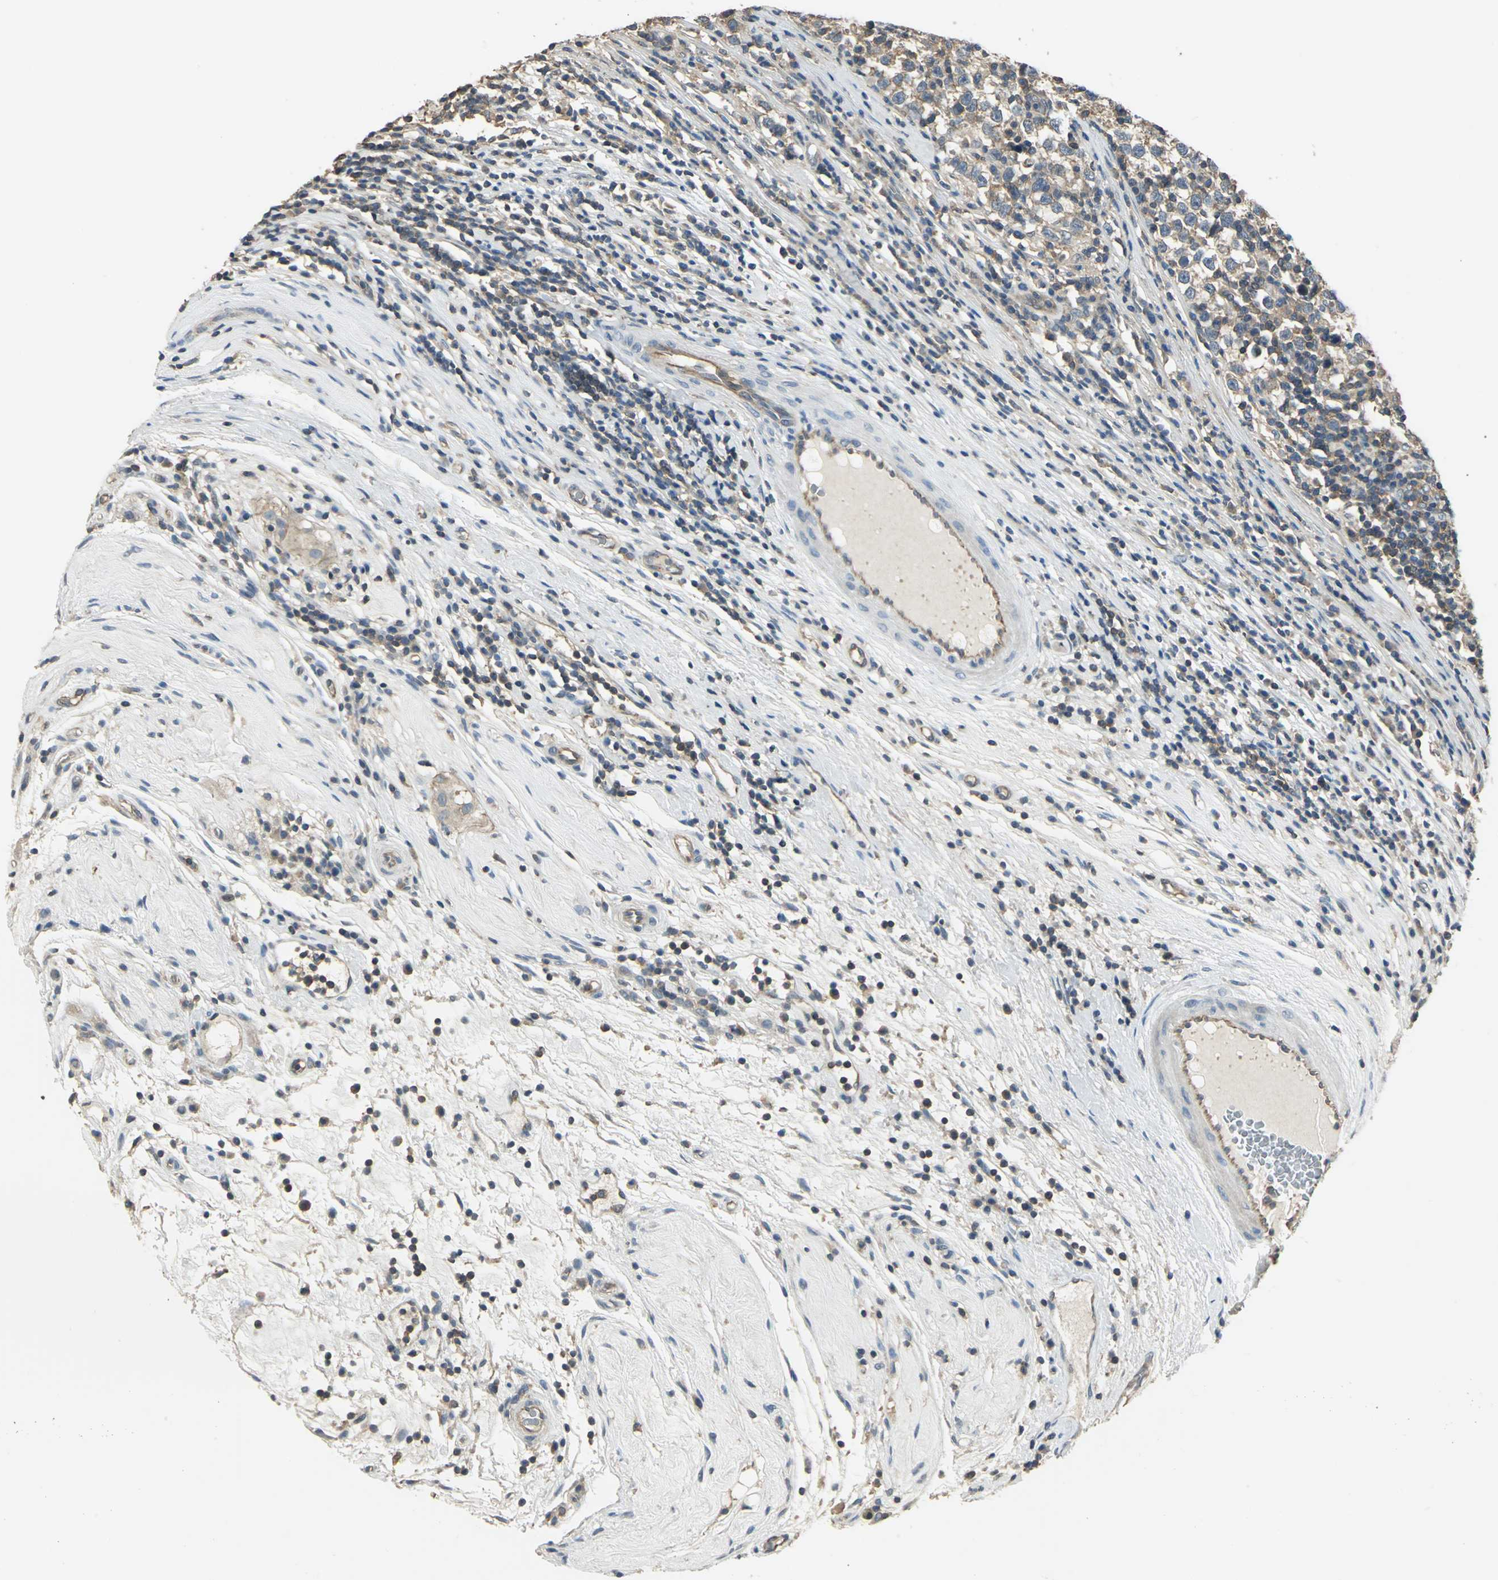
{"staining": {"intensity": "weak", "quantity": ">75%", "location": "cytoplasmic/membranous"}, "tissue": "testis cancer", "cell_type": "Tumor cells", "image_type": "cancer", "snomed": [{"axis": "morphology", "description": "Seminoma, NOS"}, {"axis": "topography", "description": "Testis"}], "caption": "High-magnification brightfield microscopy of testis cancer stained with DAB (brown) and counterstained with hematoxylin (blue). tumor cells exhibit weak cytoplasmic/membranous expression is identified in approximately>75% of cells. (Brightfield microscopy of DAB IHC at high magnification).", "gene": "RAPGEF1", "patient": {"sex": "male", "age": 43}}